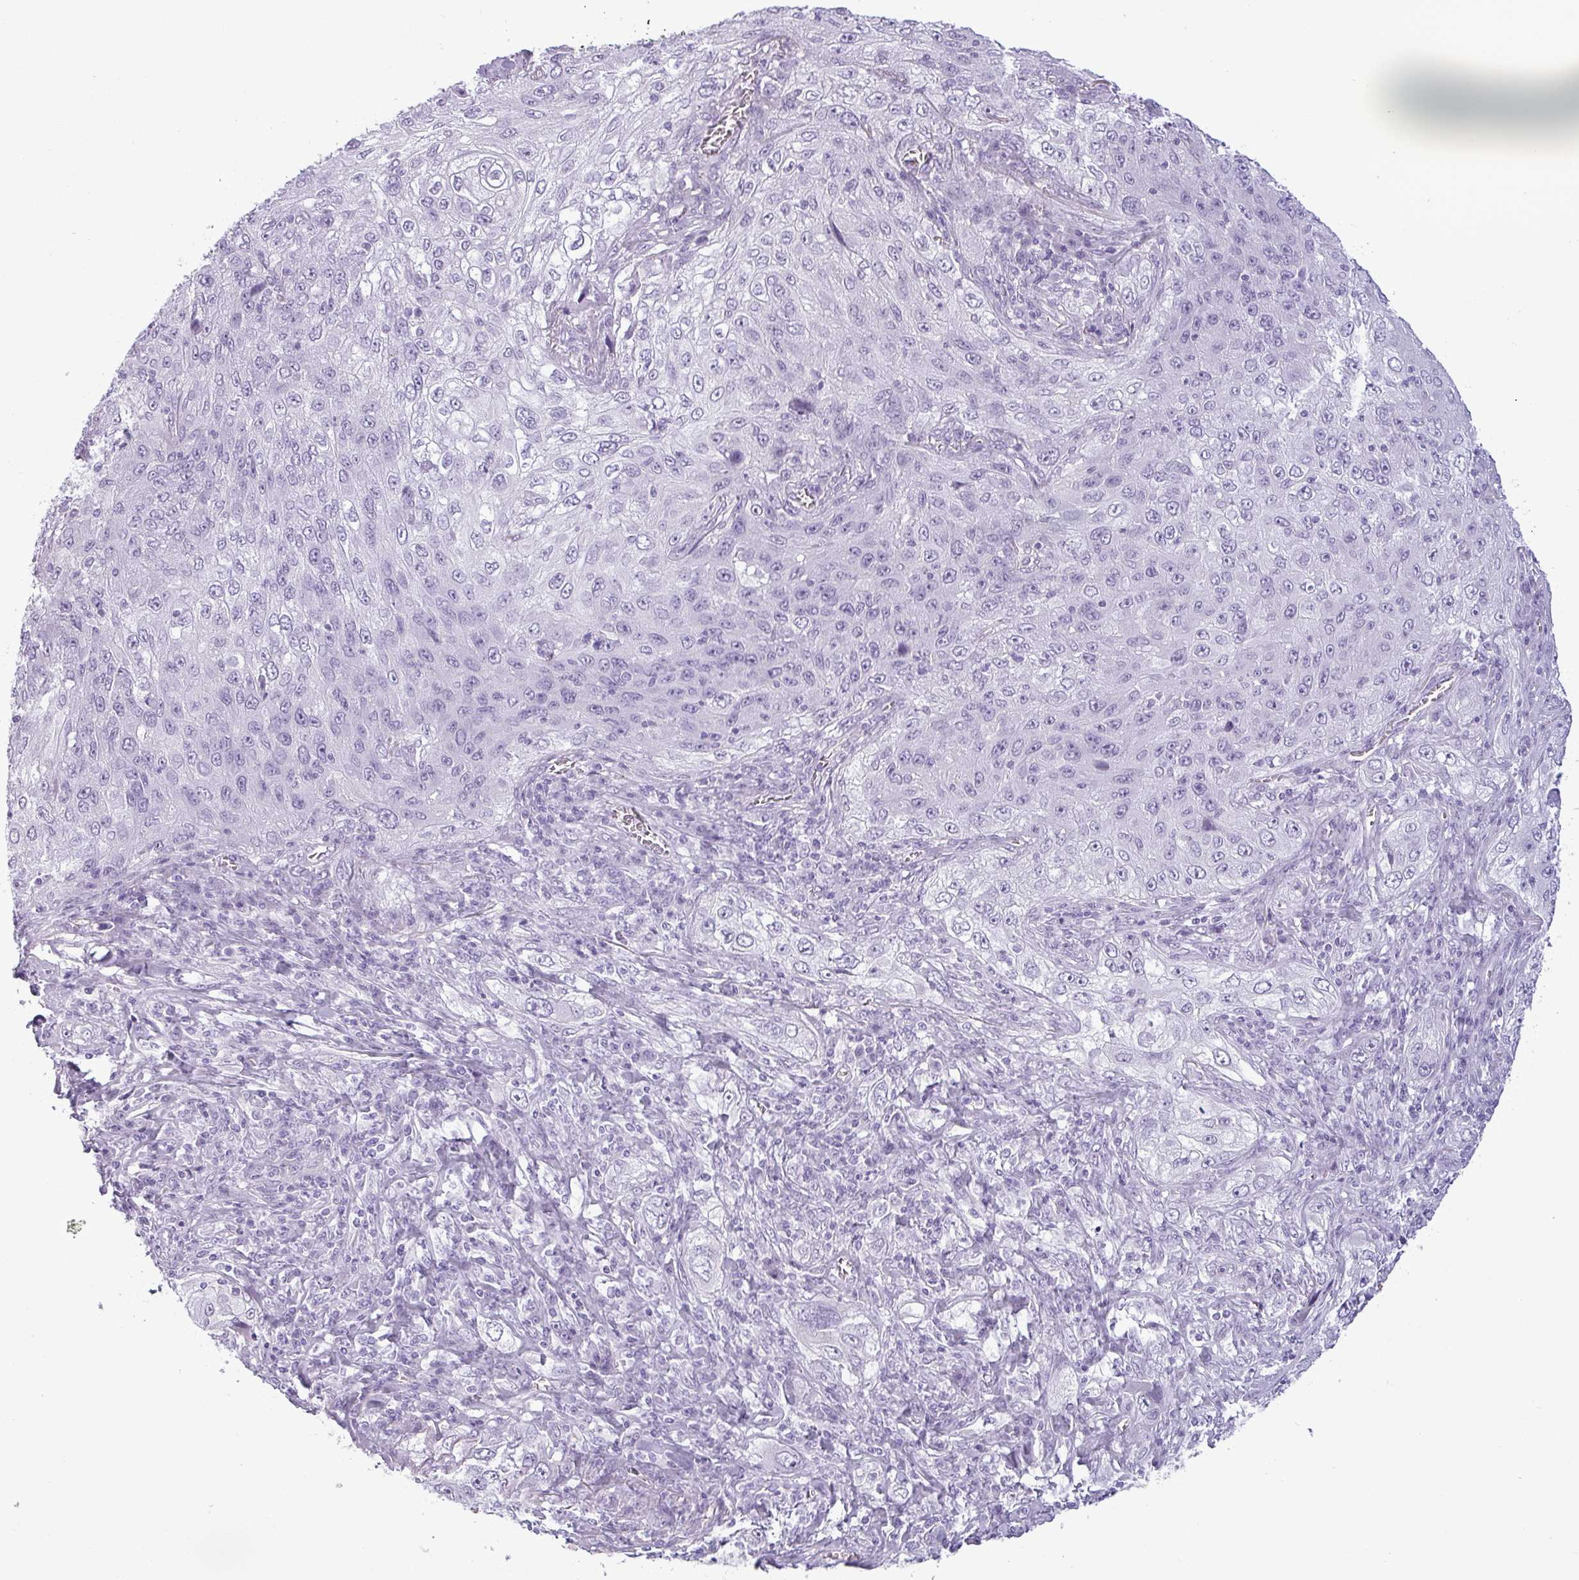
{"staining": {"intensity": "negative", "quantity": "none", "location": "none"}, "tissue": "lung cancer", "cell_type": "Tumor cells", "image_type": "cancer", "snomed": [{"axis": "morphology", "description": "Squamous cell carcinoma, NOS"}, {"axis": "topography", "description": "Lung"}], "caption": "A micrograph of human lung cancer (squamous cell carcinoma) is negative for staining in tumor cells.", "gene": "CDH16", "patient": {"sex": "female", "age": 69}}